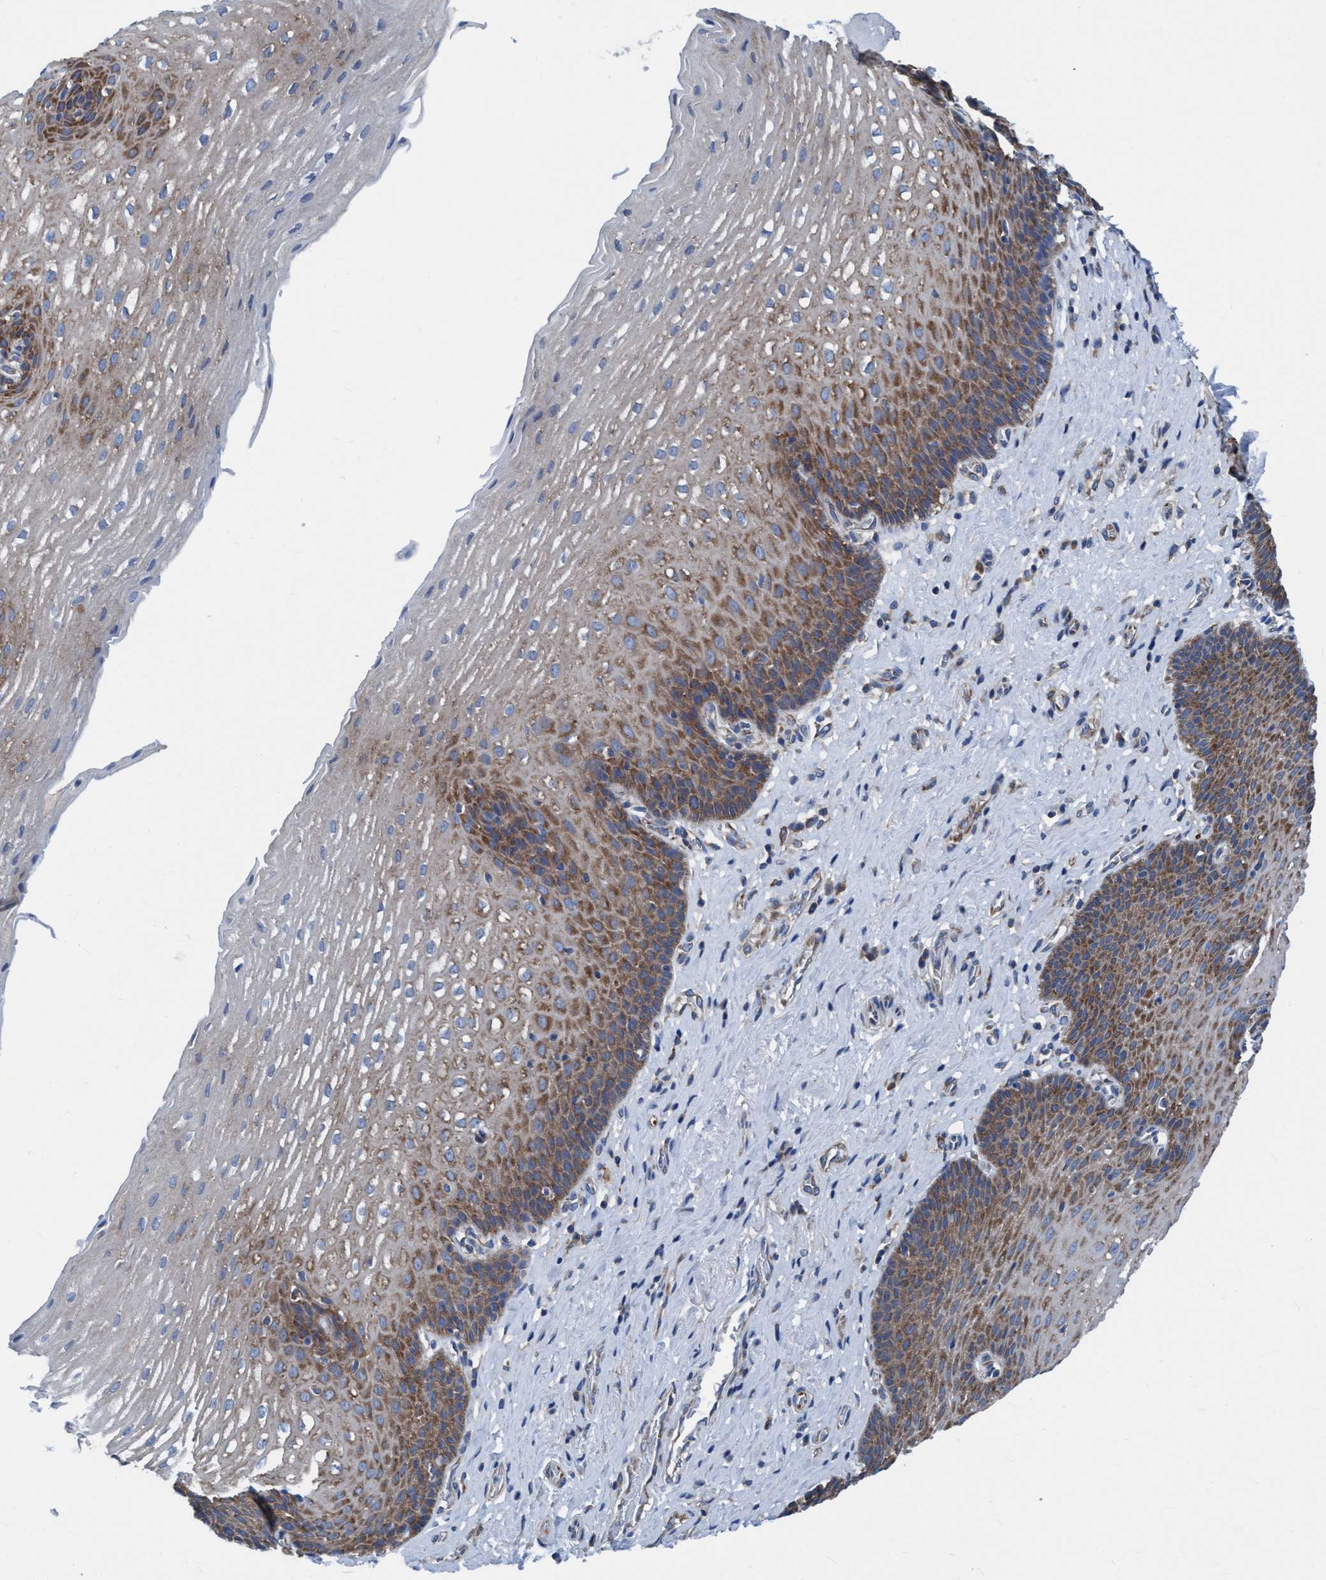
{"staining": {"intensity": "moderate", "quantity": ">75%", "location": "cytoplasmic/membranous"}, "tissue": "esophagus", "cell_type": "Squamous epithelial cells", "image_type": "normal", "snomed": [{"axis": "morphology", "description": "Normal tissue, NOS"}, {"axis": "topography", "description": "Esophagus"}], "caption": "A brown stain shows moderate cytoplasmic/membranous positivity of a protein in squamous epithelial cells of normal esophagus.", "gene": "NMT1", "patient": {"sex": "male", "age": 48}}